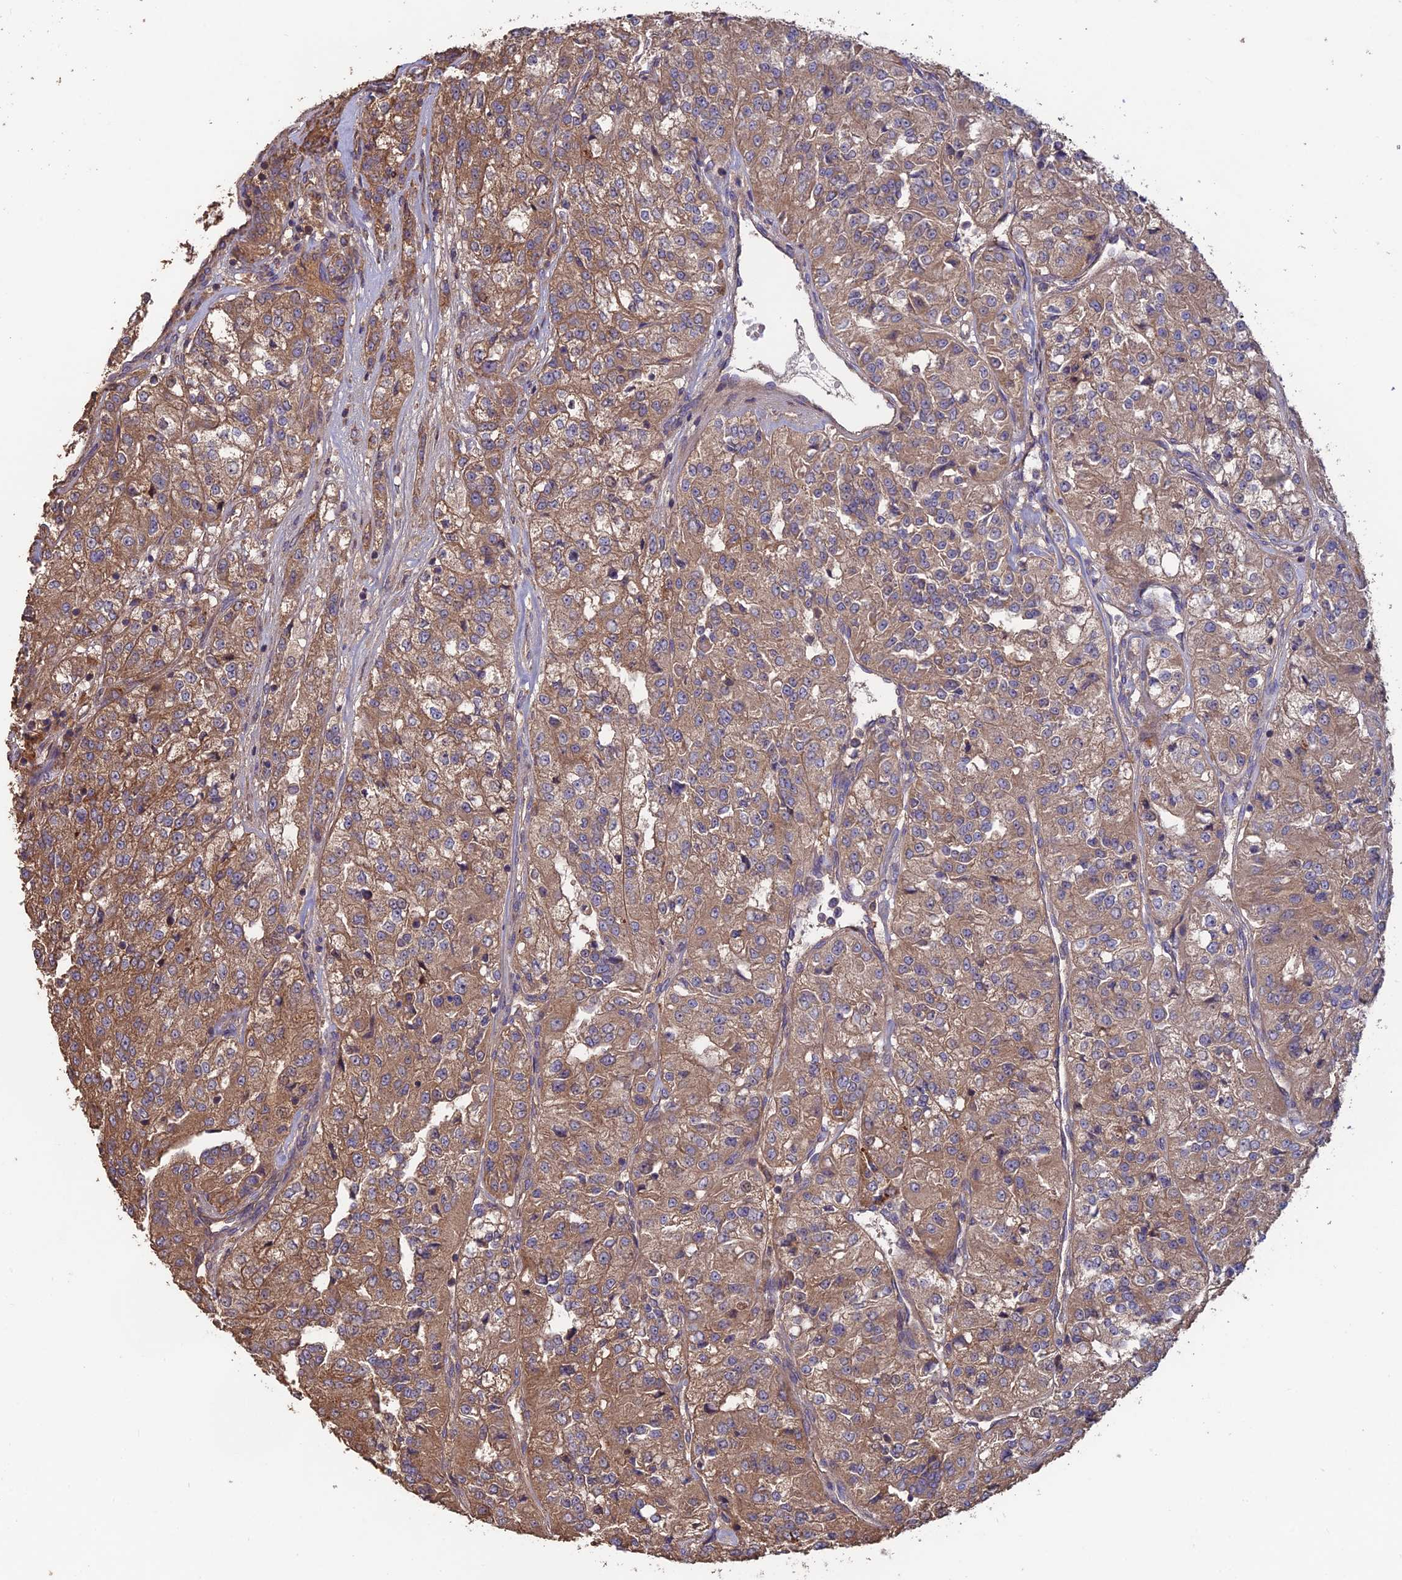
{"staining": {"intensity": "moderate", "quantity": ">75%", "location": "cytoplasmic/membranous"}, "tissue": "renal cancer", "cell_type": "Tumor cells", "image_type": "cancer", "snomed": [{"axis": "morphology", "description": "Adenocarcinoma, NOS"}, {"axis": "topography", "description": "Kidney"}], "caption": "A medium amount of moderate cytoplasmic/membranous expression is identified in approximately >75% of tumor cells in adenocarcinoma (renal) tissue. (IHC, brightfield microscopy, high magnification).", "gene": "SHISA5", "patient": {"sex": "female", "age": 63}}